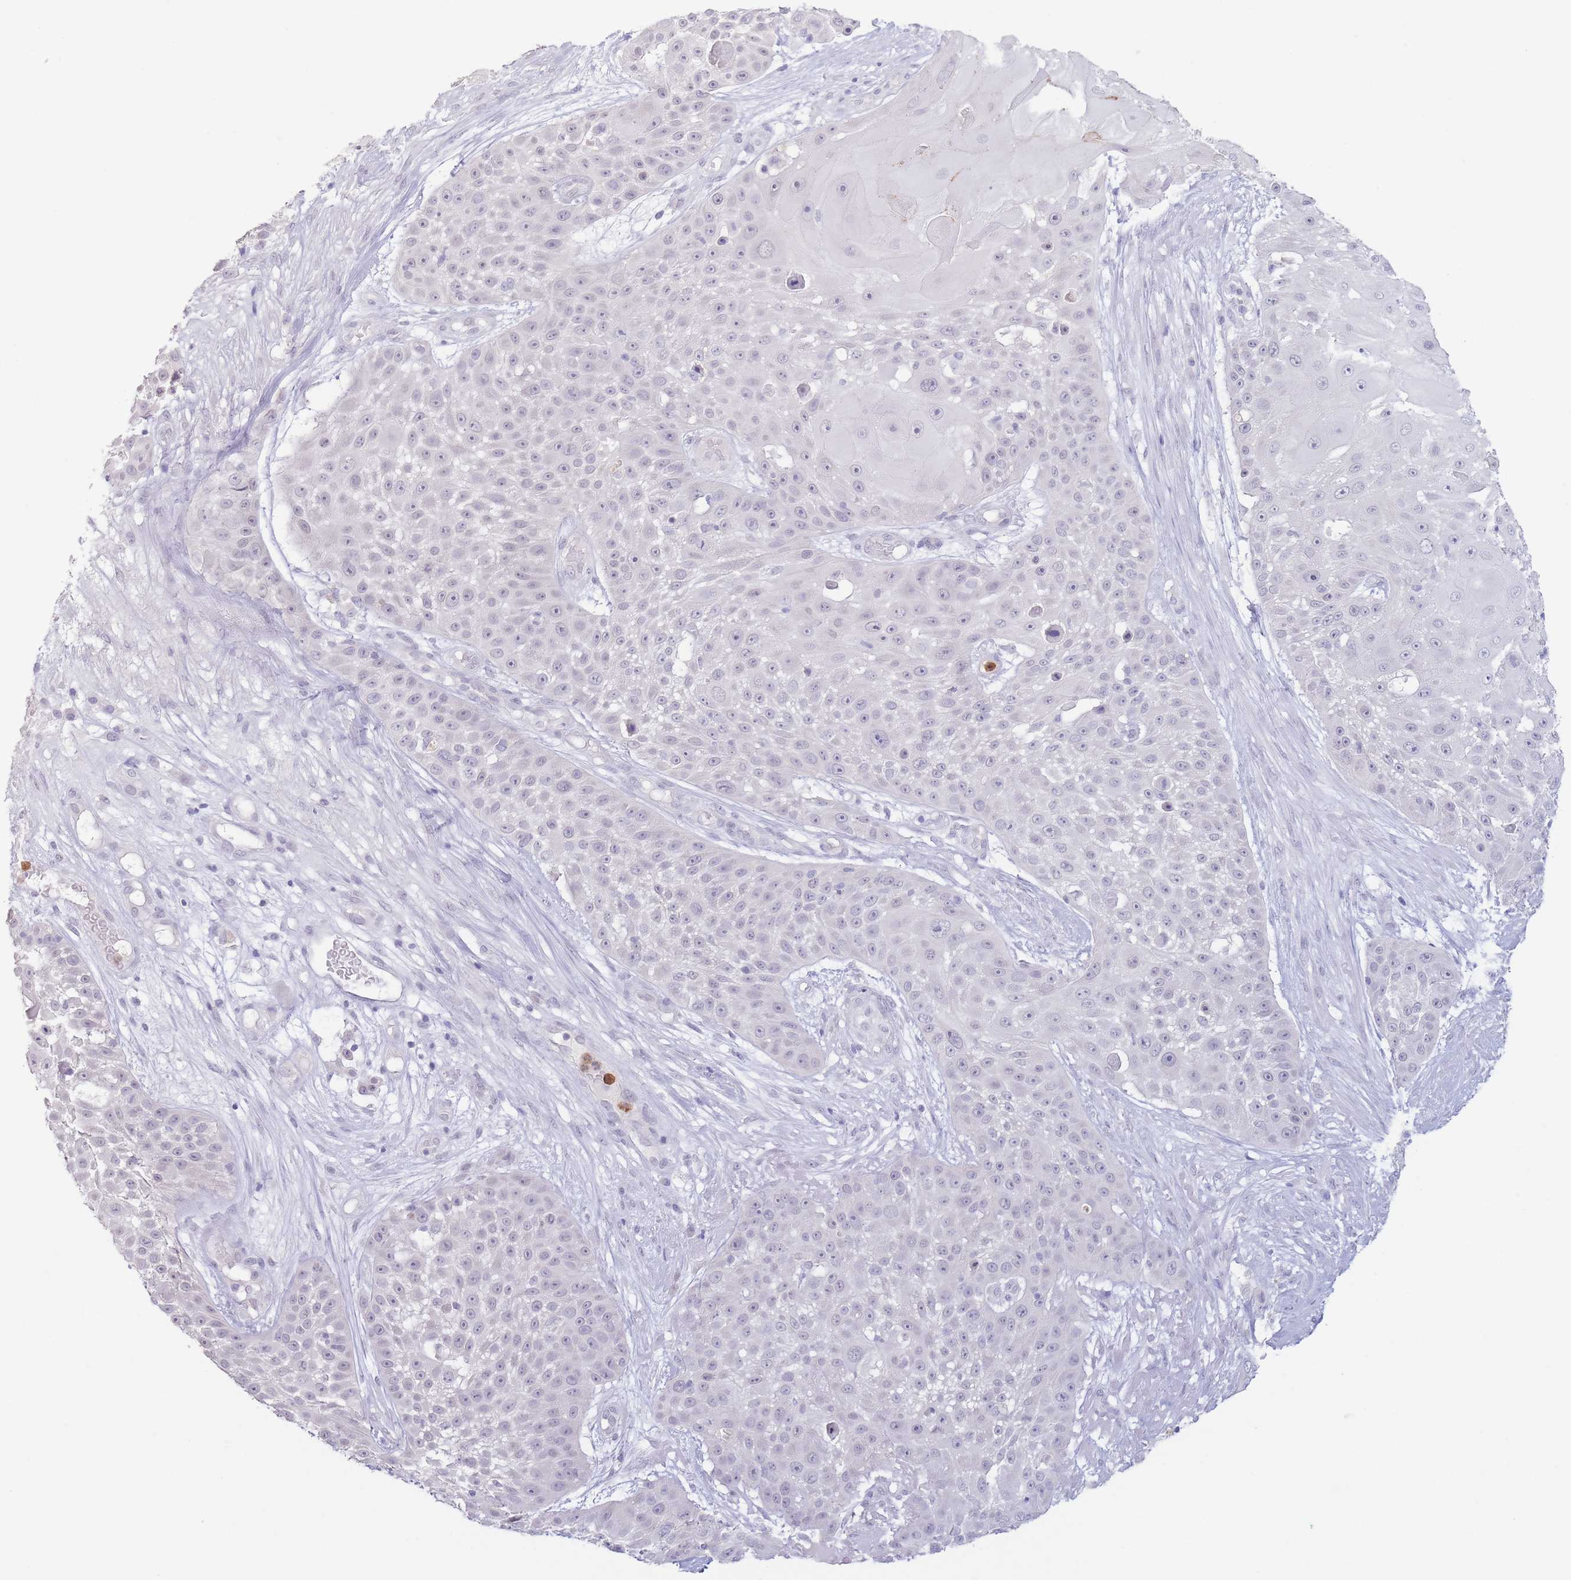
{"staining": {"intensity": "negative", "quantity": "none", "location": "none"}, "tissue": "skin cancer", "cell_type": "Tumor cells", "image_type": "cancer", "snomed": [{"axis": "morphology", "description": "Squamous cell carcinoma, NOS"}, {"axis": "topography", "description": "Skin"}], "caption": "Tumor cells are negative for brown protein staining in squamous cell carcinoma (skin).", "gene": "LCLAT1", "patient": {"sex": "female", "age": 86}}